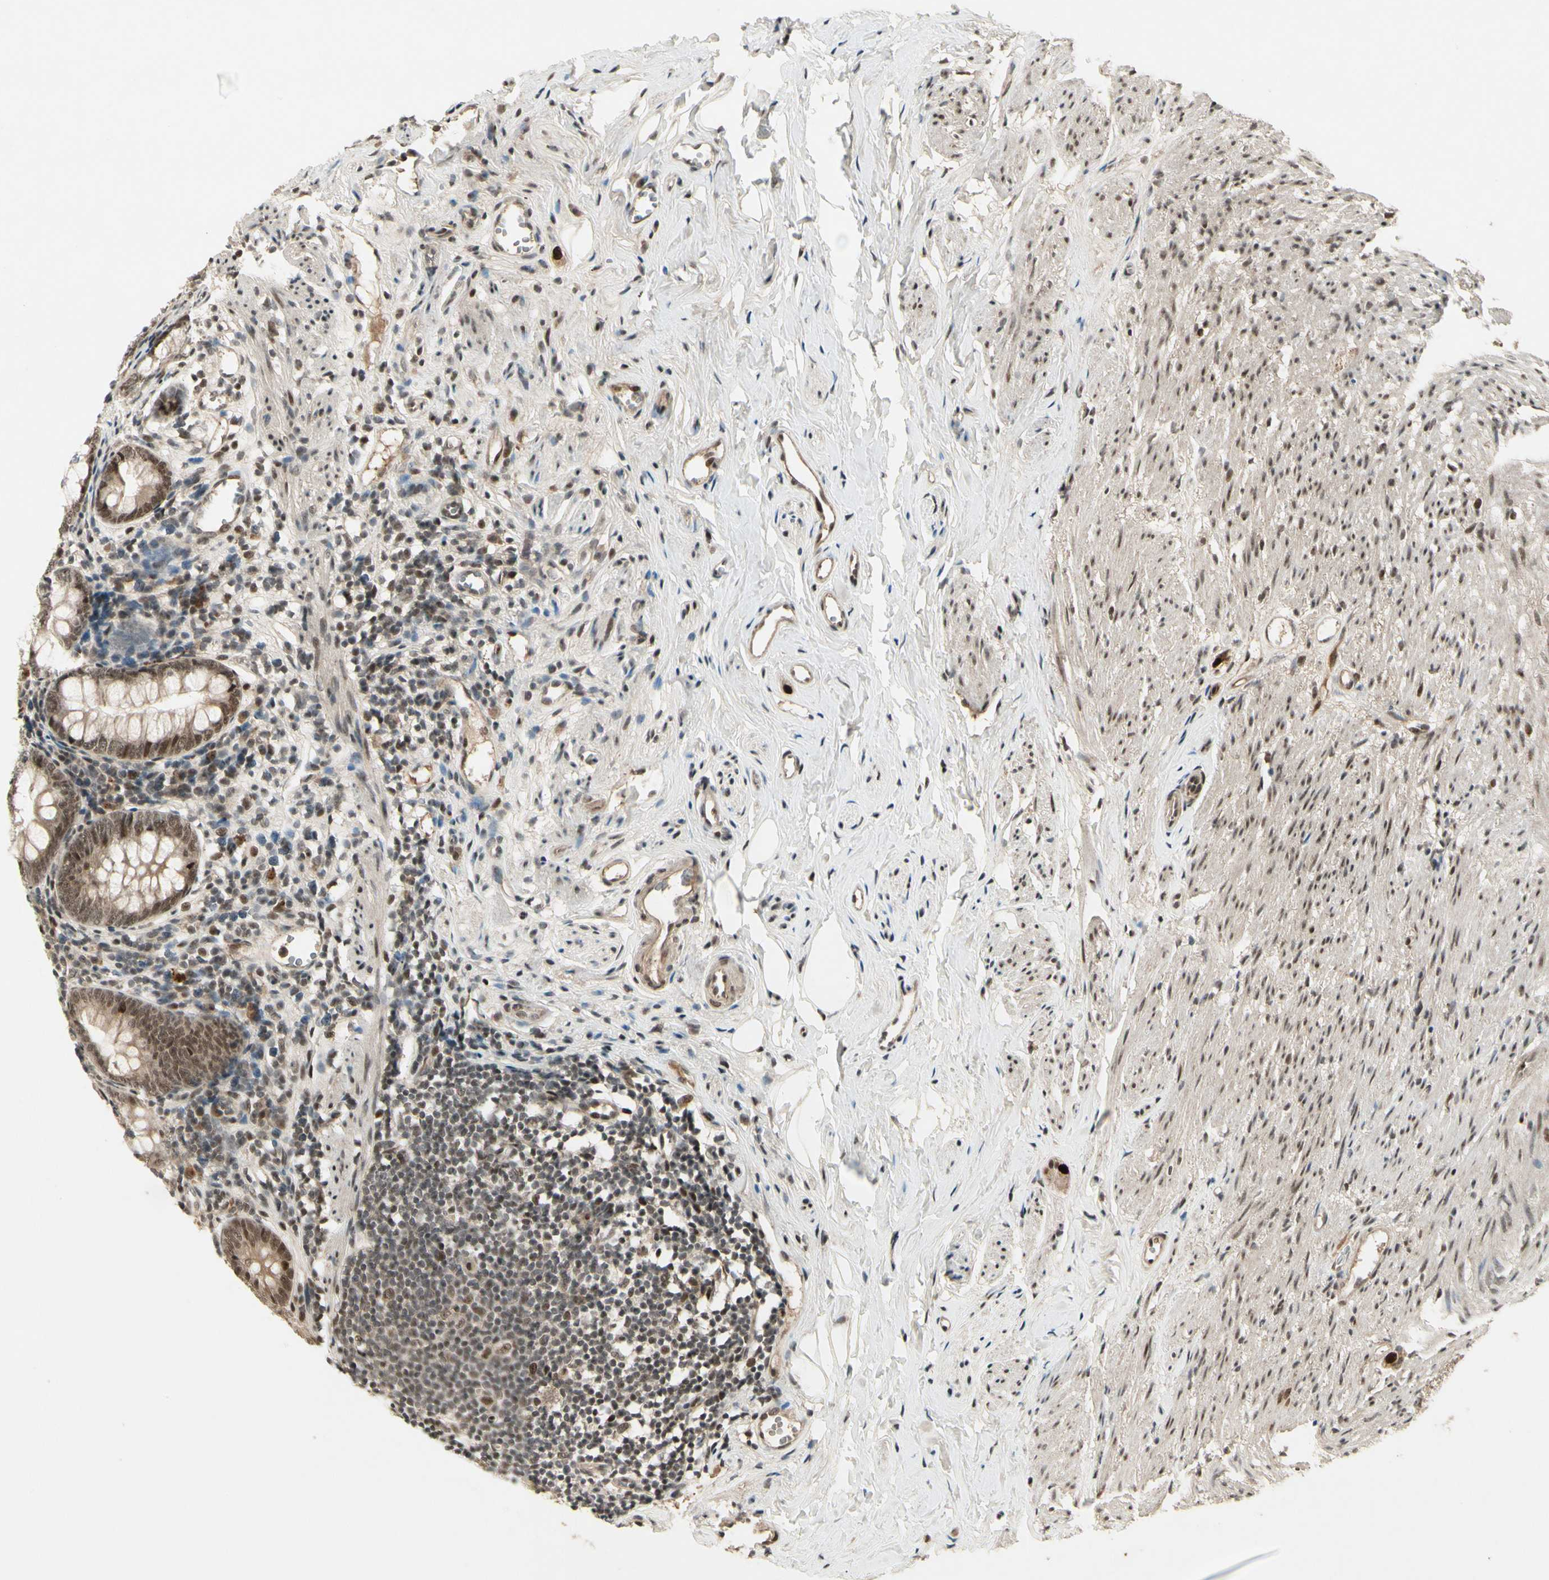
{"staining": {"intensity": "strong", "quantity": ">75%", "location": "cytoplasmic/membranous,nuclear"}, "tissue": "appendix", "cell_type": "Glandular cells", "image_type": "normal", "snomed": [{"axis": "morphology", "description": "Normal tissue, NOS"}, {"axis": "topography", "description": "Appendix"}], "caption": "Immunohistochemistry (IHC) micrograph of normal appendix: appendix stained using immunohistochemistry (IHC) demonstrates high levels of strong protein expression localized specifically in the cytoplasmic/membranous,nuclear of glandular cells, appearing as a cytoplasmic/membranous,nuclear brown color.", "gene": "CDK11A", "patient": {"sex": "female", "age": 77}}